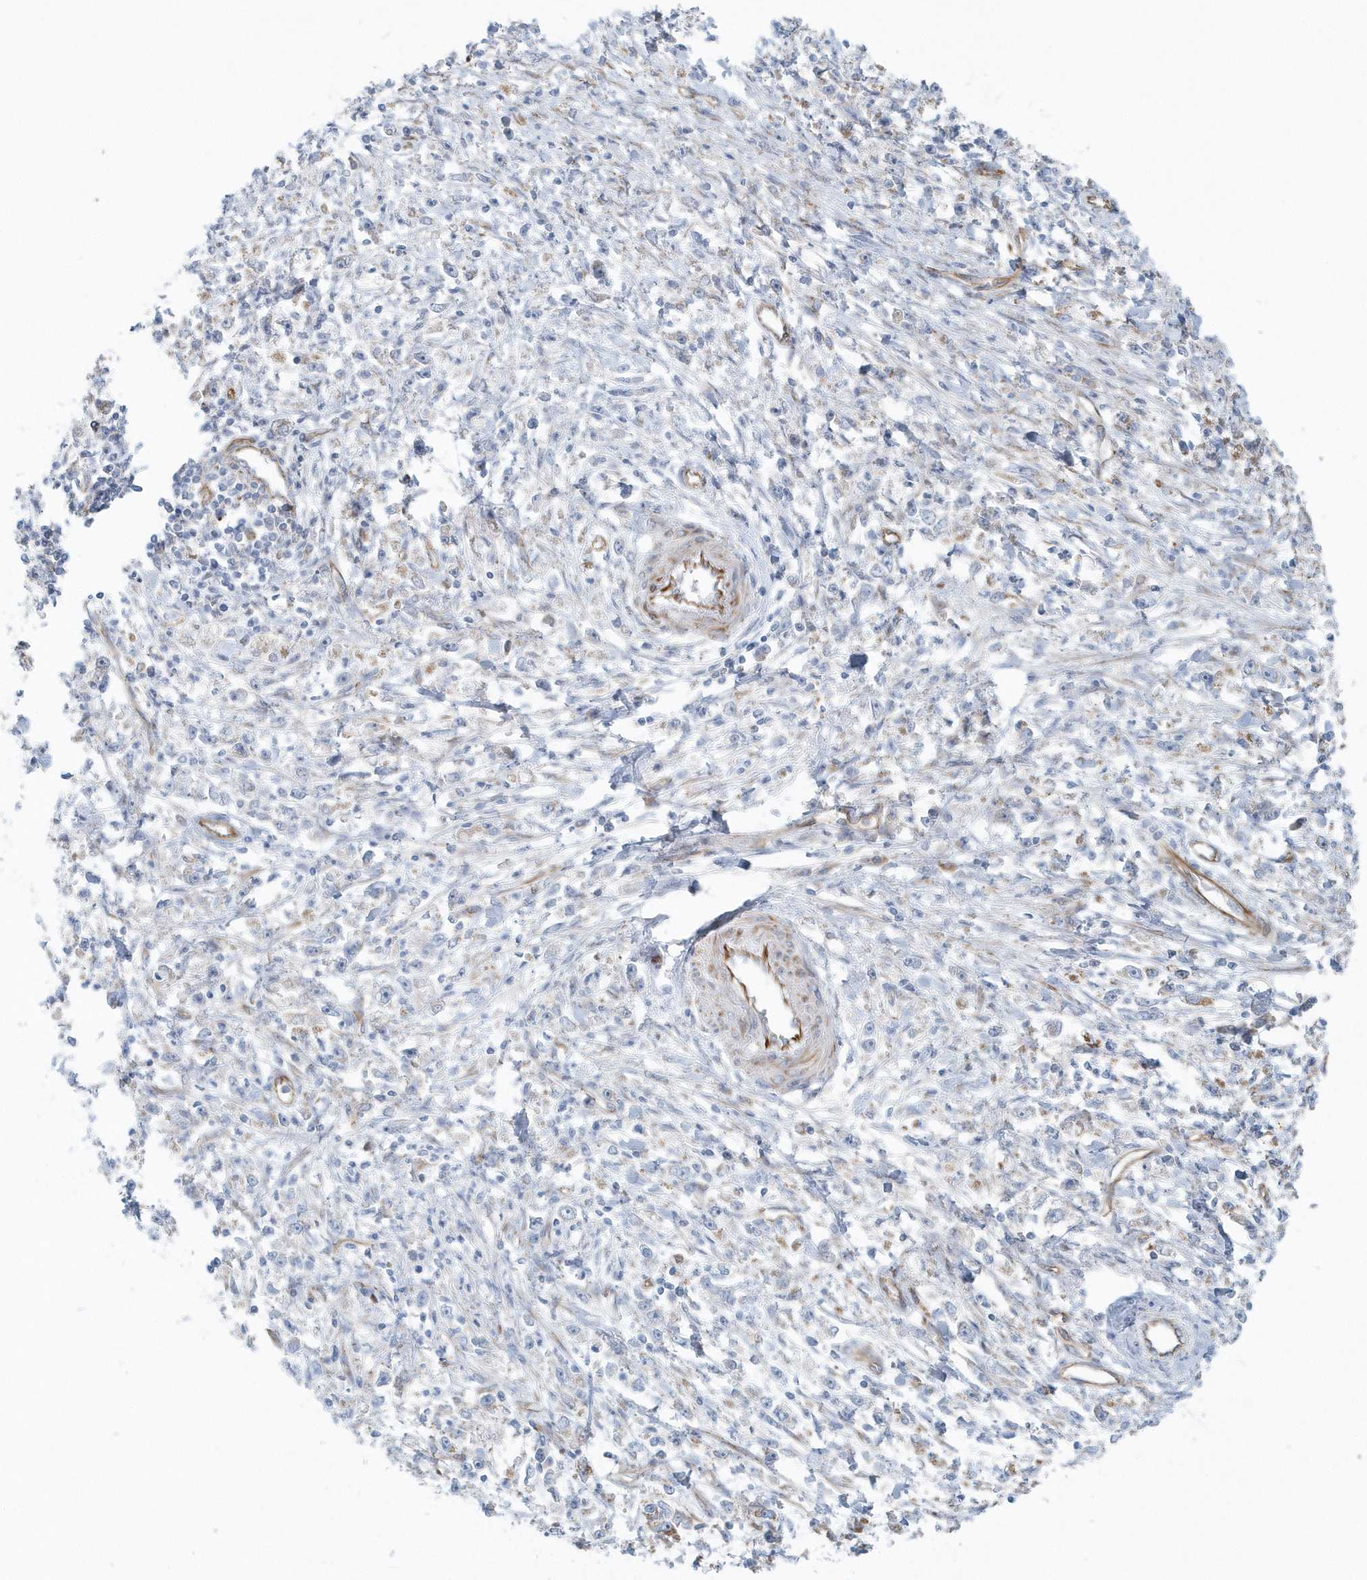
{"staining": {"intensity": "moderate", "quantity": "<25%", "location": "cytoplasmic/membranous"}, "tissue": "stomach cancer", "cell_type": "Tumor cells", "image_type": "cancer", "snomed": [{"axis": "morphology", "description": "Adenocarcinoma, NOS"}, {"axis": "topography", "description": "Stomach"}], "caption": "A photomicrograph showing moderate cytoplasmic/membranous positivity in approximately <25% of tumor cells in adenocarcinoma (stomach), as visualized by brown immunohistochemical staining.", "gene": "GPR152", "patient": {"sex": "female", "age": 59}}